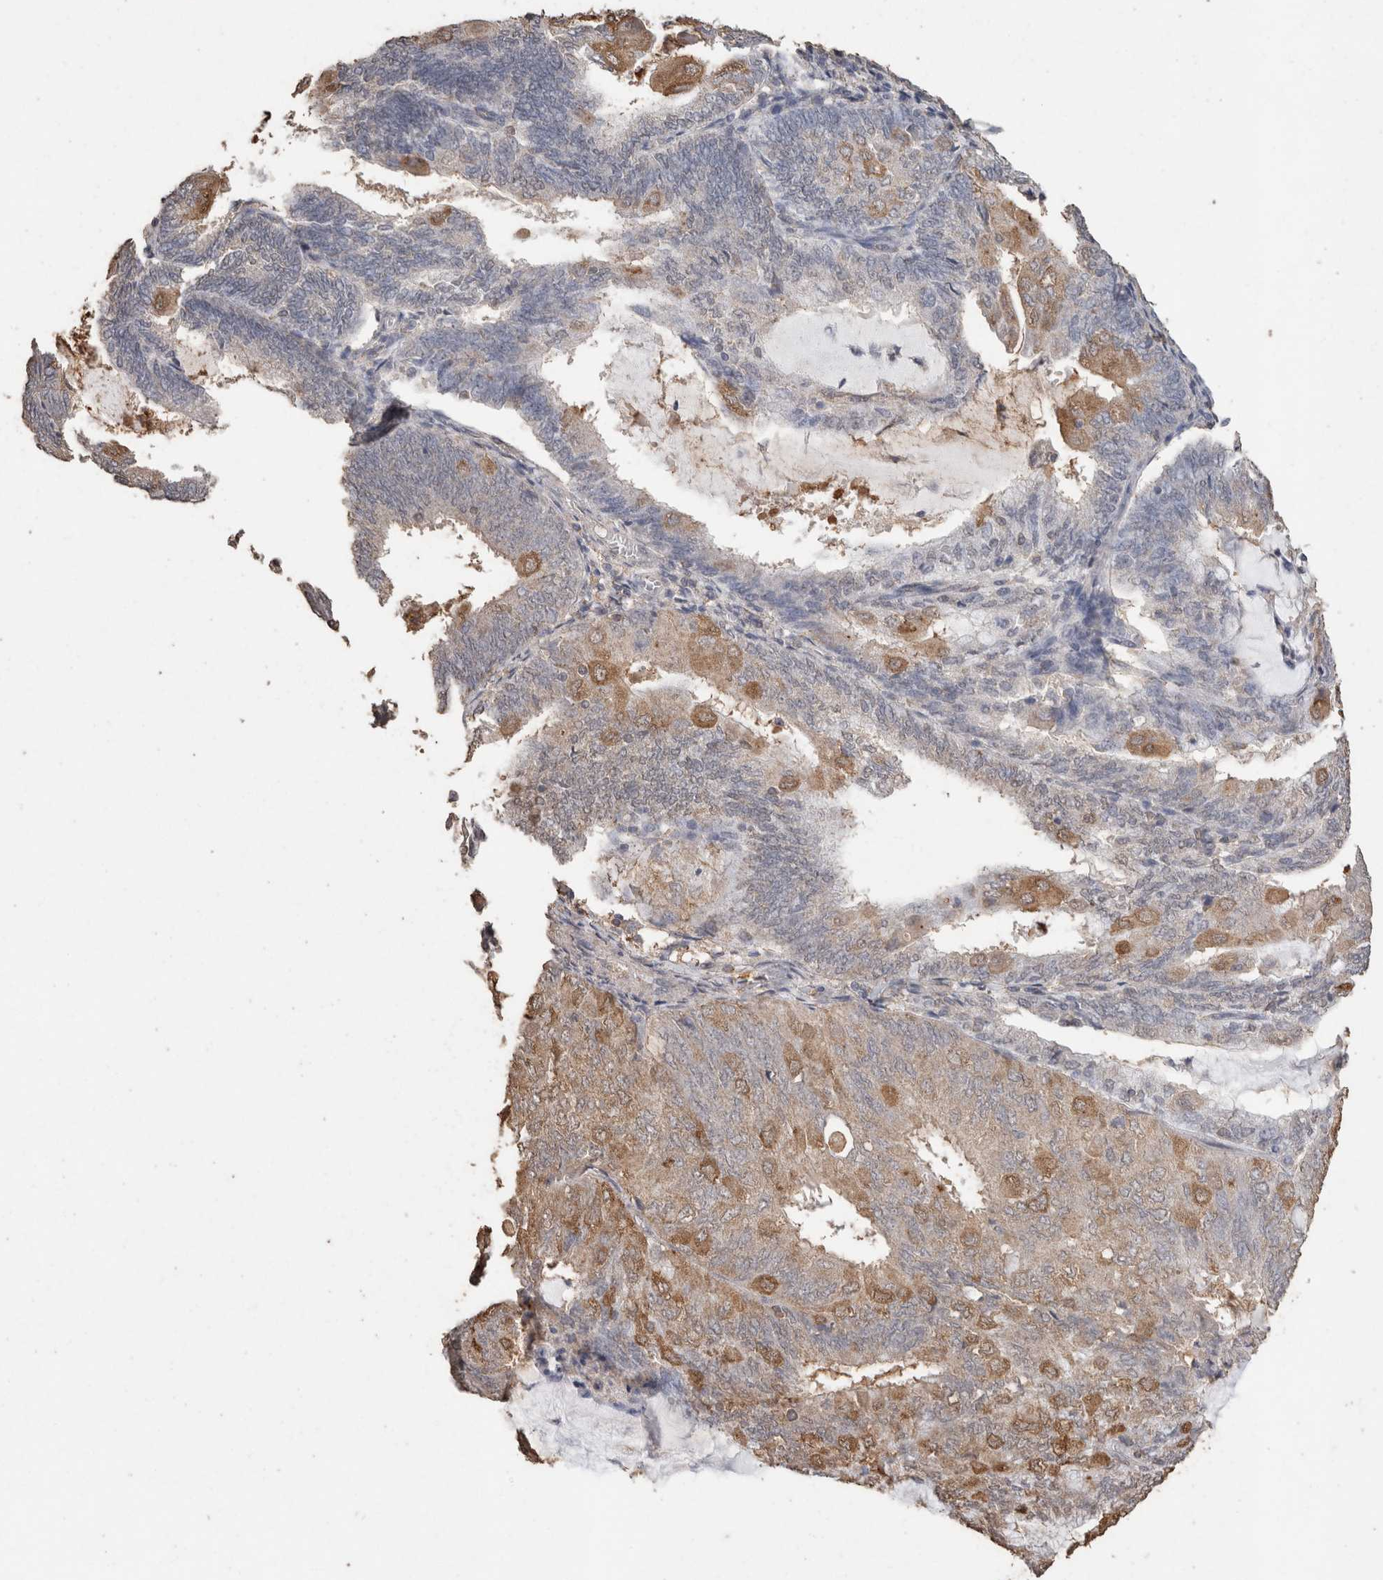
{"staining": {"intensity": "moderate", "quantity": "<25%", "location": "cytoplasmic/membranous"}, "tissue": "endometrial cancer", "cell_type": "Tumor cells", "image_type": "cancer", "snomed": [{"axis": "morphology", "description": "Adenocarcinoma, NOS"}, {"axis": "topography", "description": "Endometrium"}], "caption": "Immunohistochemistry of human adenocarcinoma (endometrial) reveals low levels of moderate cytoplasmic/membranous expression in about <25% of tumor cells.", "gene": "CX3CL1", "patient": {"sex": "female", "age": 81}}